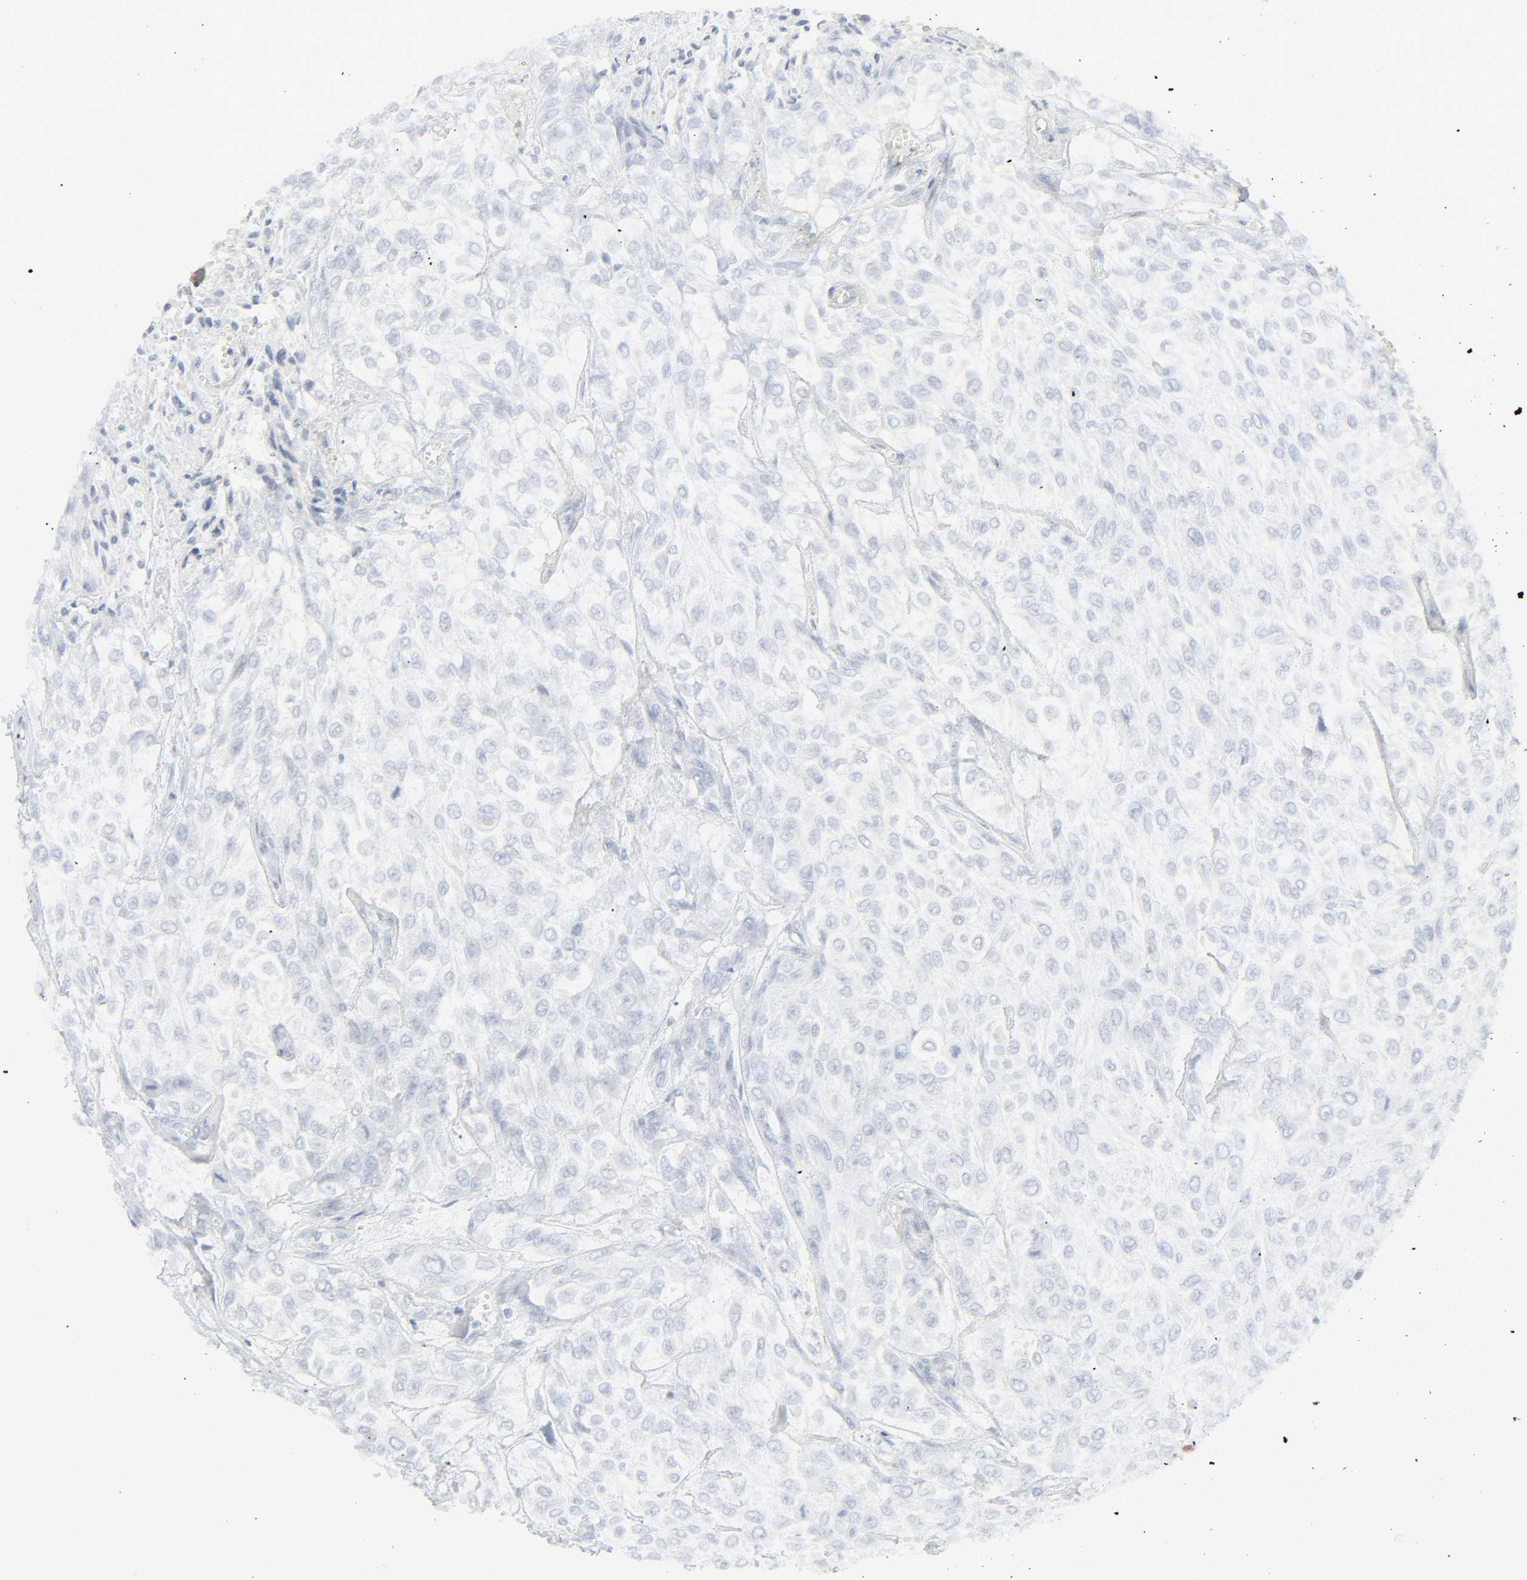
{"staining": {"intensity": "negative", "quantity": "none", "location": "none"}, "tissue": "urothelial cancer", "cell_type": "Tumor cells", "image_type": "cancer", "snomed": [{"axis": "morphology", "description": "Urothelial carcinoma, High grade"}, {"axis": "topography", "description": "Urinary bladder"}], "caption": "Immunohistochemical staining of human urothelial carcinoma (high-grade) shows no significant expression in tumor cells.", "gene": "ZBTB16", "patient": {"sex": "male", "age": 57}}